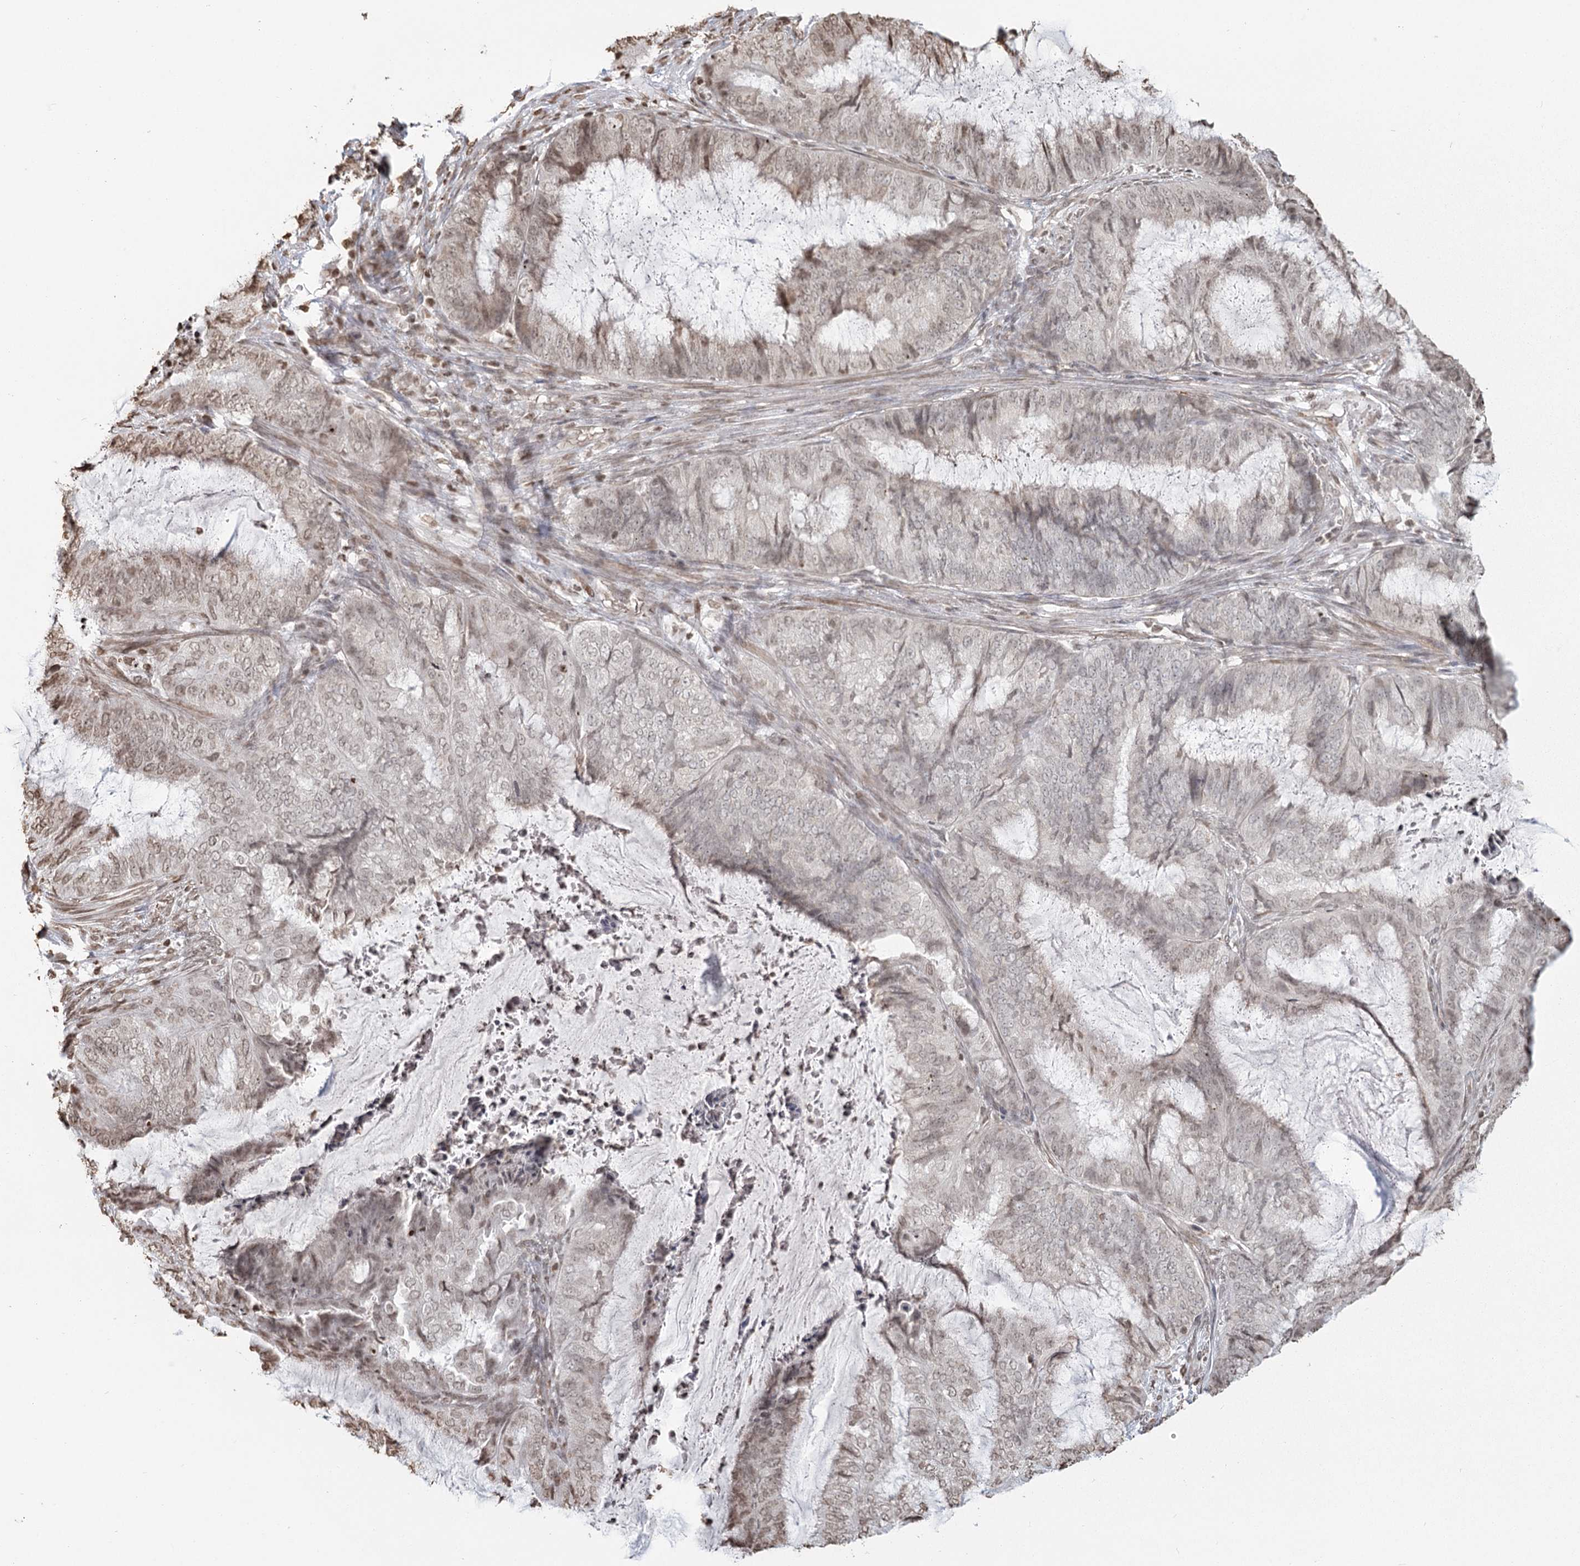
{"staining": {"intensity": "weak", "quantity": "25%-75%", "location": "nuclear"}, "tissue": "endometrial cancer", "cell_type": "Tumor cells", "image_type": "cancer", "snomed": [{"axis": "morphology", "description": "Adenocarcinoma, NOS"}, {"axis": "topography", "description": "Endometrium"}], "caption": "High-power microscopy captured an immunohistochemistry (IHC) photomicrograph of adenocarcinoma (endometrial), revealing weak nuclear positivity in about 25%-75% of tumor cells.", "gene": "FAM13A", "patient": {"sex": "female", "age": 51}}